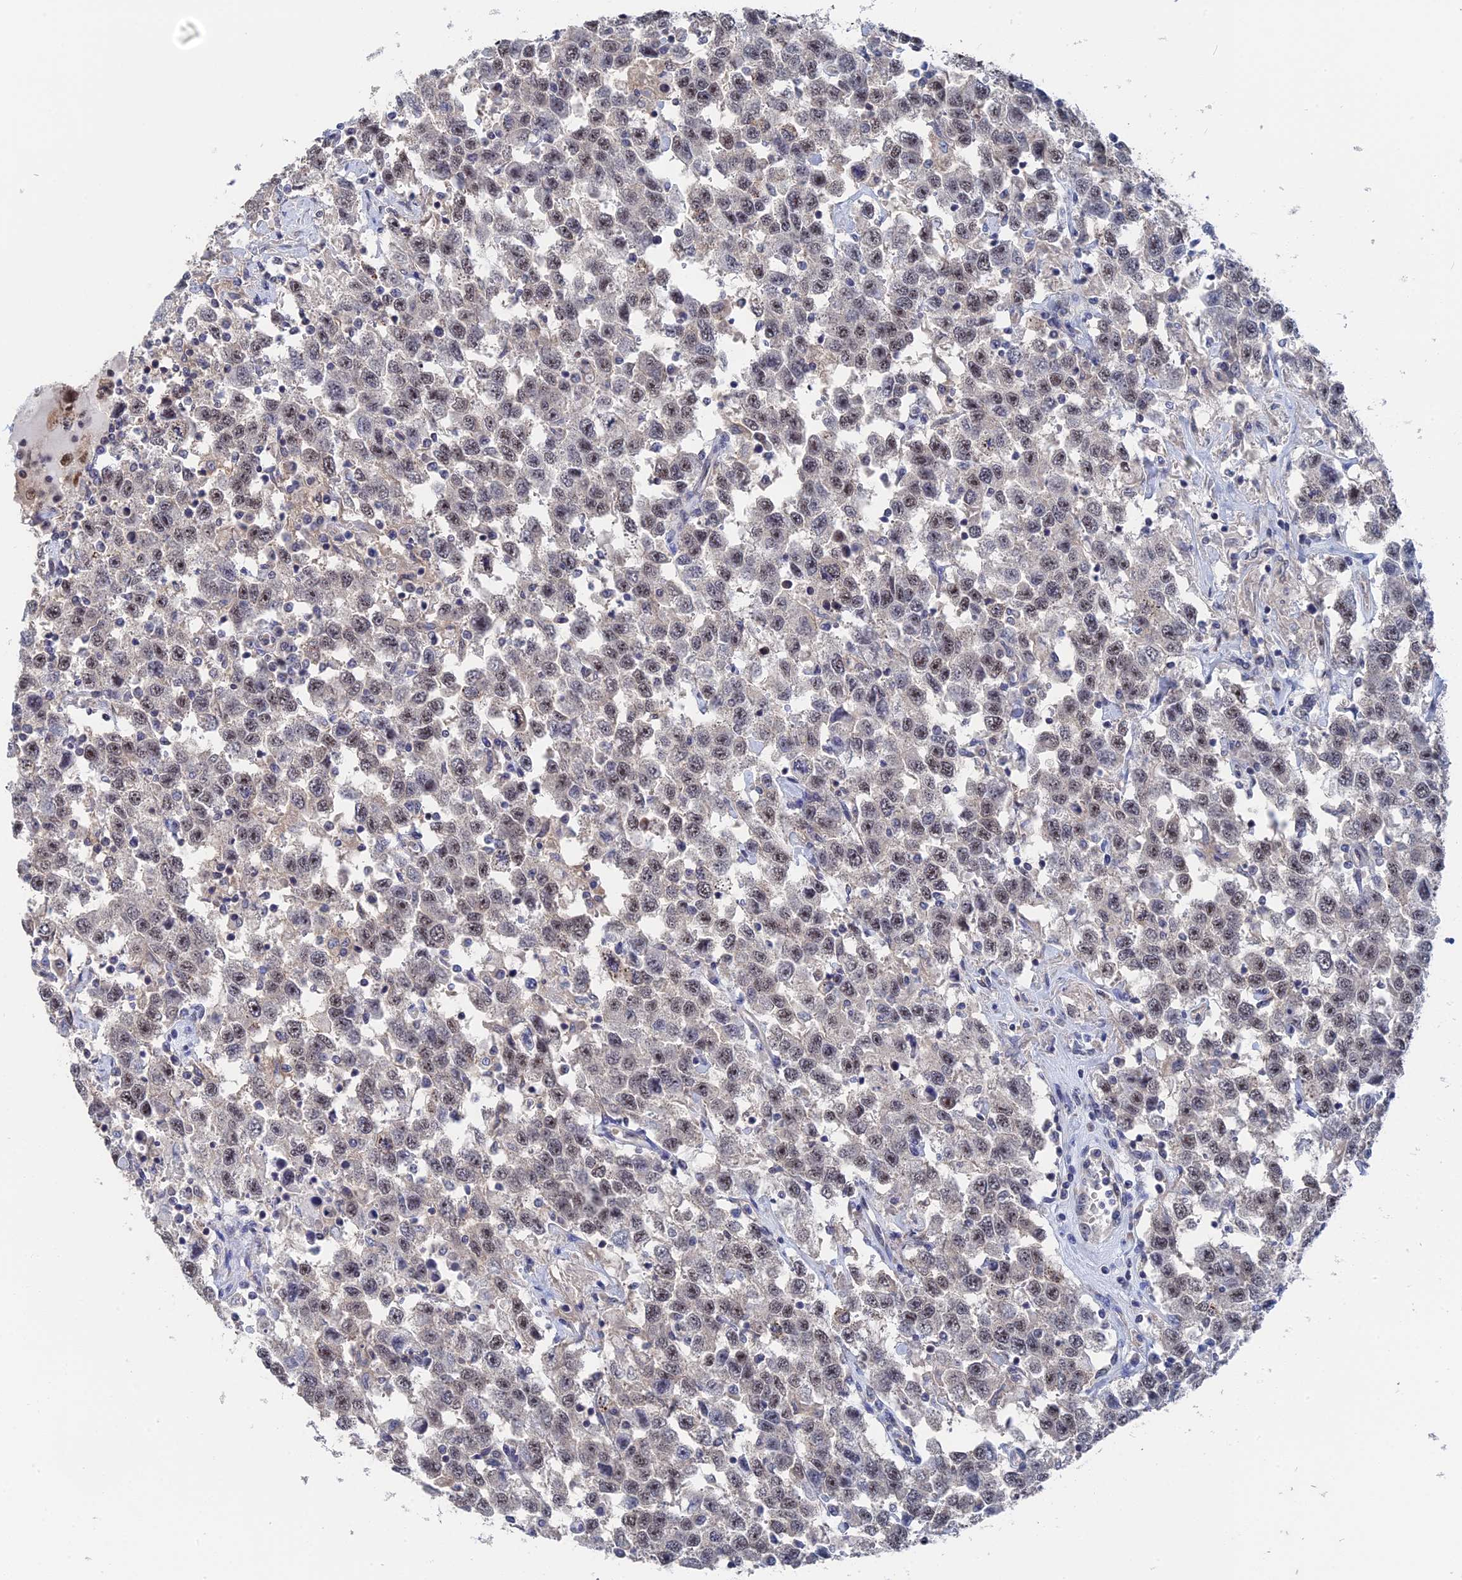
{"staining": {"intensity": "weak", "quantity": ">75%", "location": "nuclear"}, "tissue": "testis cancer", "cell_type": "Tumor cells", "image_type": "cancer", "snomed": [{"axis": "morphology", "description": "Seminoma, NOS"}, {"axis": "topography", "description": "Testis"}], "caption": "A photomicrograph of testis seminoma stained for a protein demonstrates weak nuclear brown staining in tumor cells.", "gene": "TSSC4", "patient": {"sex": "male", "age": 41}}